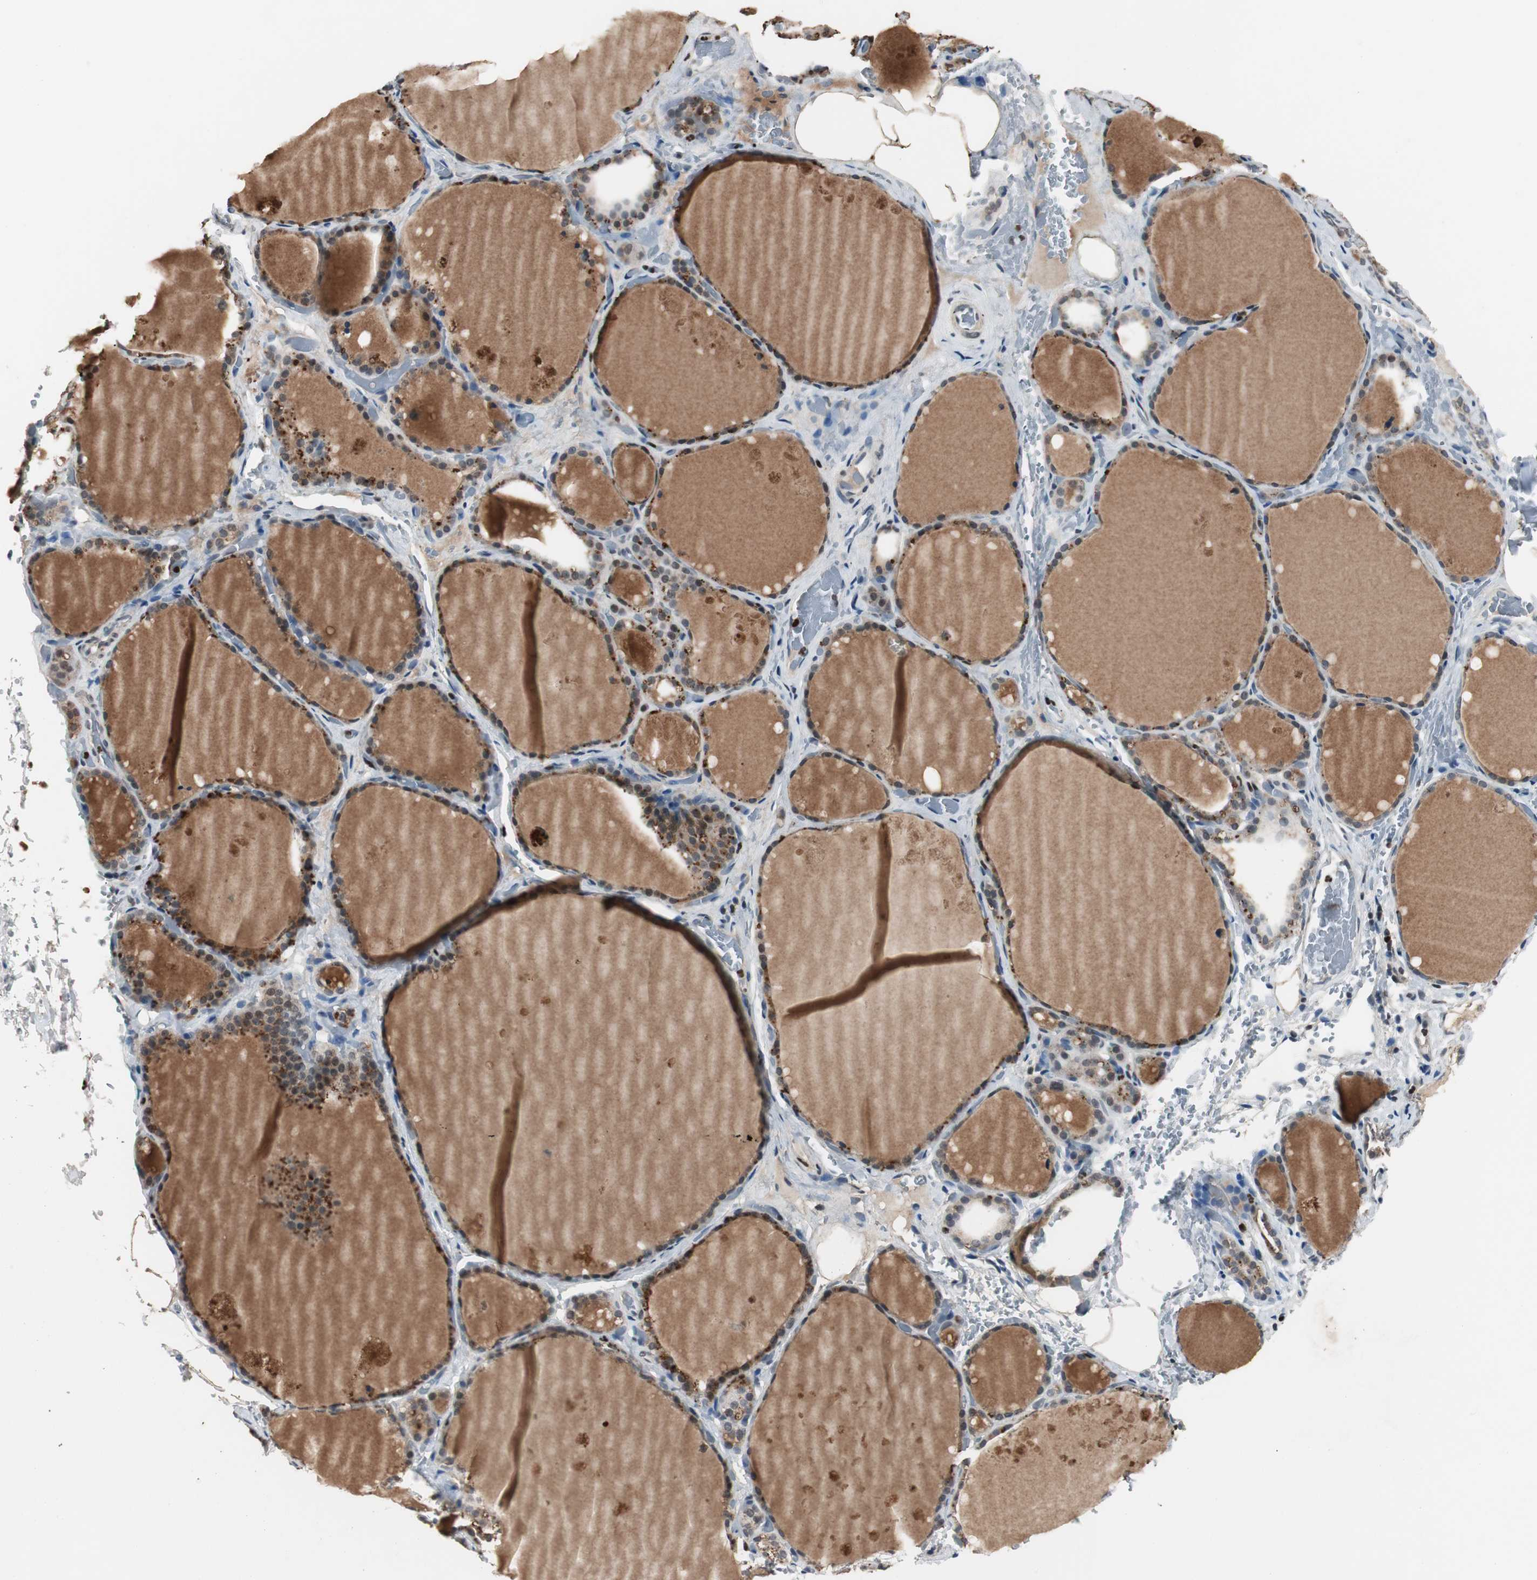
{"staining": {"intensity": "moderate", "quantity": "25%-75%", "location": "cytoplasmic/membranous"}, "tissue": "thyroid gland", "cell_type": "Glandular cells", "image_type": "normal", "snomed": [{"axis": "morphology", "description": "Normal tissue, NOS"}, {"axis": "topography", "description": "Thyroid gland"}], "caption": "Glandular cells display moderate cytoplasmic/membranous staining in about 25%-75% of cells in benign thyroid gland.", "gene": "FEN1", "patient": {"sex": "male", "age": 61}}